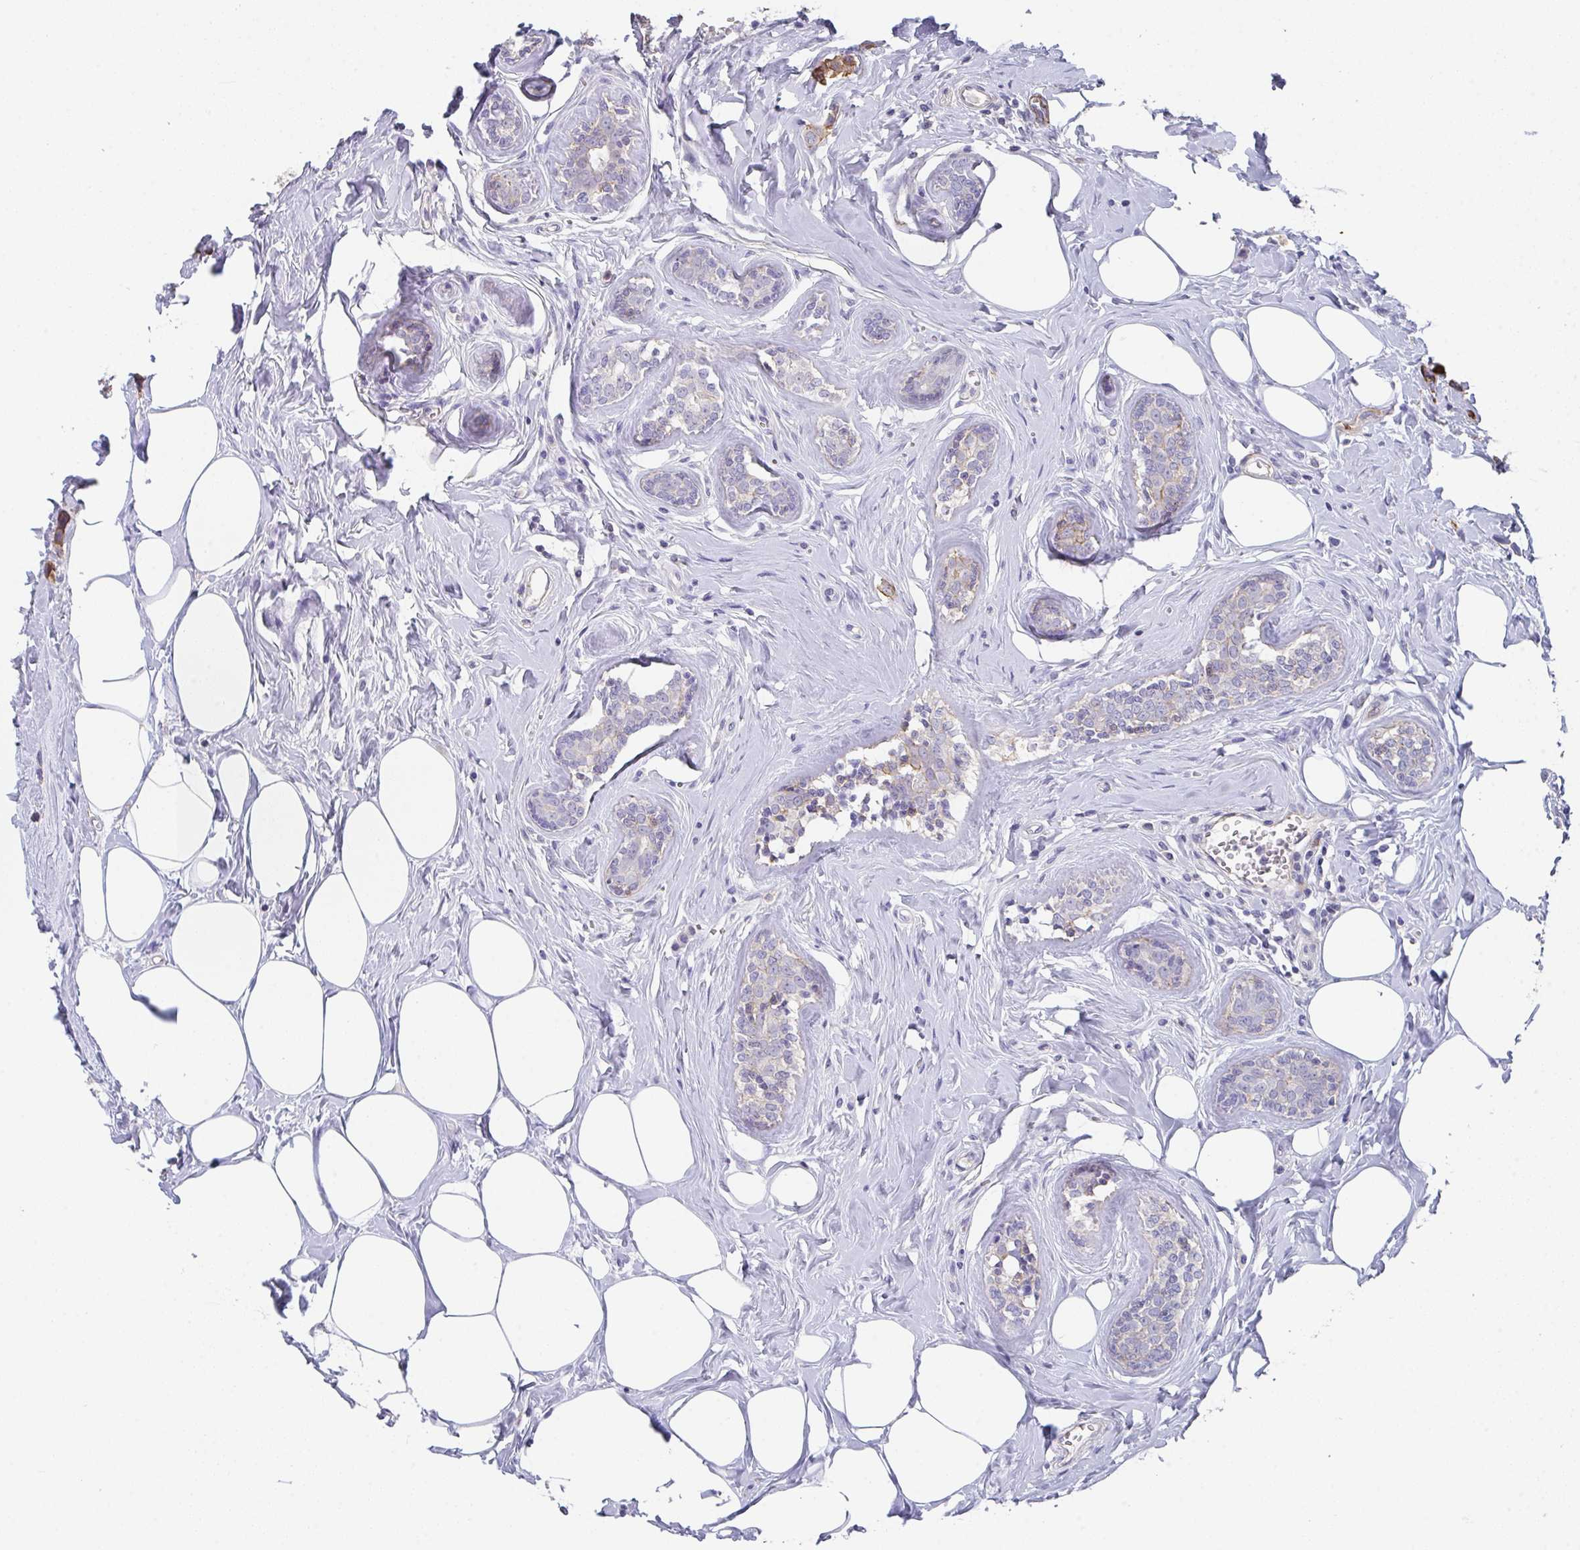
{"staining": {"intensity": "moderate", "quantity": "<25%", "location": "cytoplasmic/membranous"}, "tissue": "breast cancer", "cell_type": "Tumor cells", "image_type": "cancer", "snomed": [{"axis": "morphology", "description": "Duct carcinoma"}, {"axis": "topography", "description": "Breast"}], "caption": "High-power microscopy captured an immunohistochemistry image of invasive ductal carcinoma (breast), revealing moderate cytoplasmic/membranous positivity in about <25% of tumor cells. (Stains: DAB (3,3'-diaminobenzidine) in brown, nuclei in blue, Microscopy: brightfield microscopy at high magnification).", "gene": "DBN1", "patient": {"sex": "female", "age": 80}}